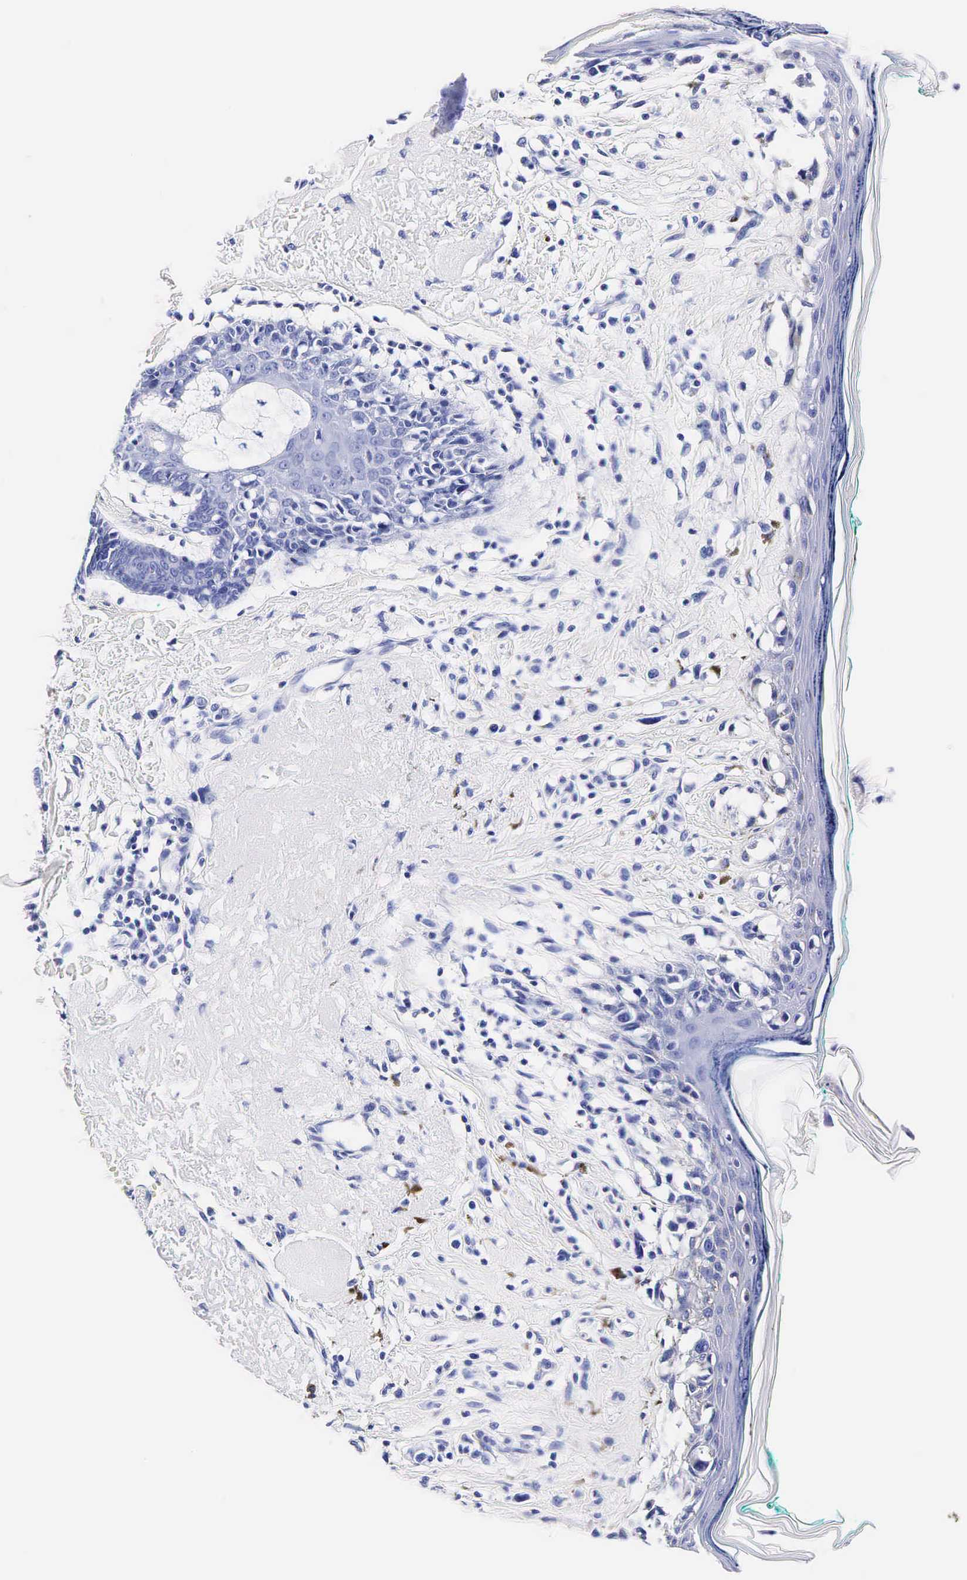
{"staining": {"intensity": "negative", "quantity": "none", "location": "none"}, "tissue": "melanoma", "cell_type": "Tumor cells", "image_type": "cancer", "snomed": [{"axis": "morphology", "description": "Malignant melanoma, NOS"}, {"axis": "topography", "description": "Skin"}], "caption": "A histopathology image of malignant melanoma stained for a protein exhibits no brown staining in tumor cells. (Brightfield microscopy of DAB (3,3'-diaminobenzidine) IHC at high magnification).", "gene": "KLK3", "patient": {"sex": "male", "age": 80}}